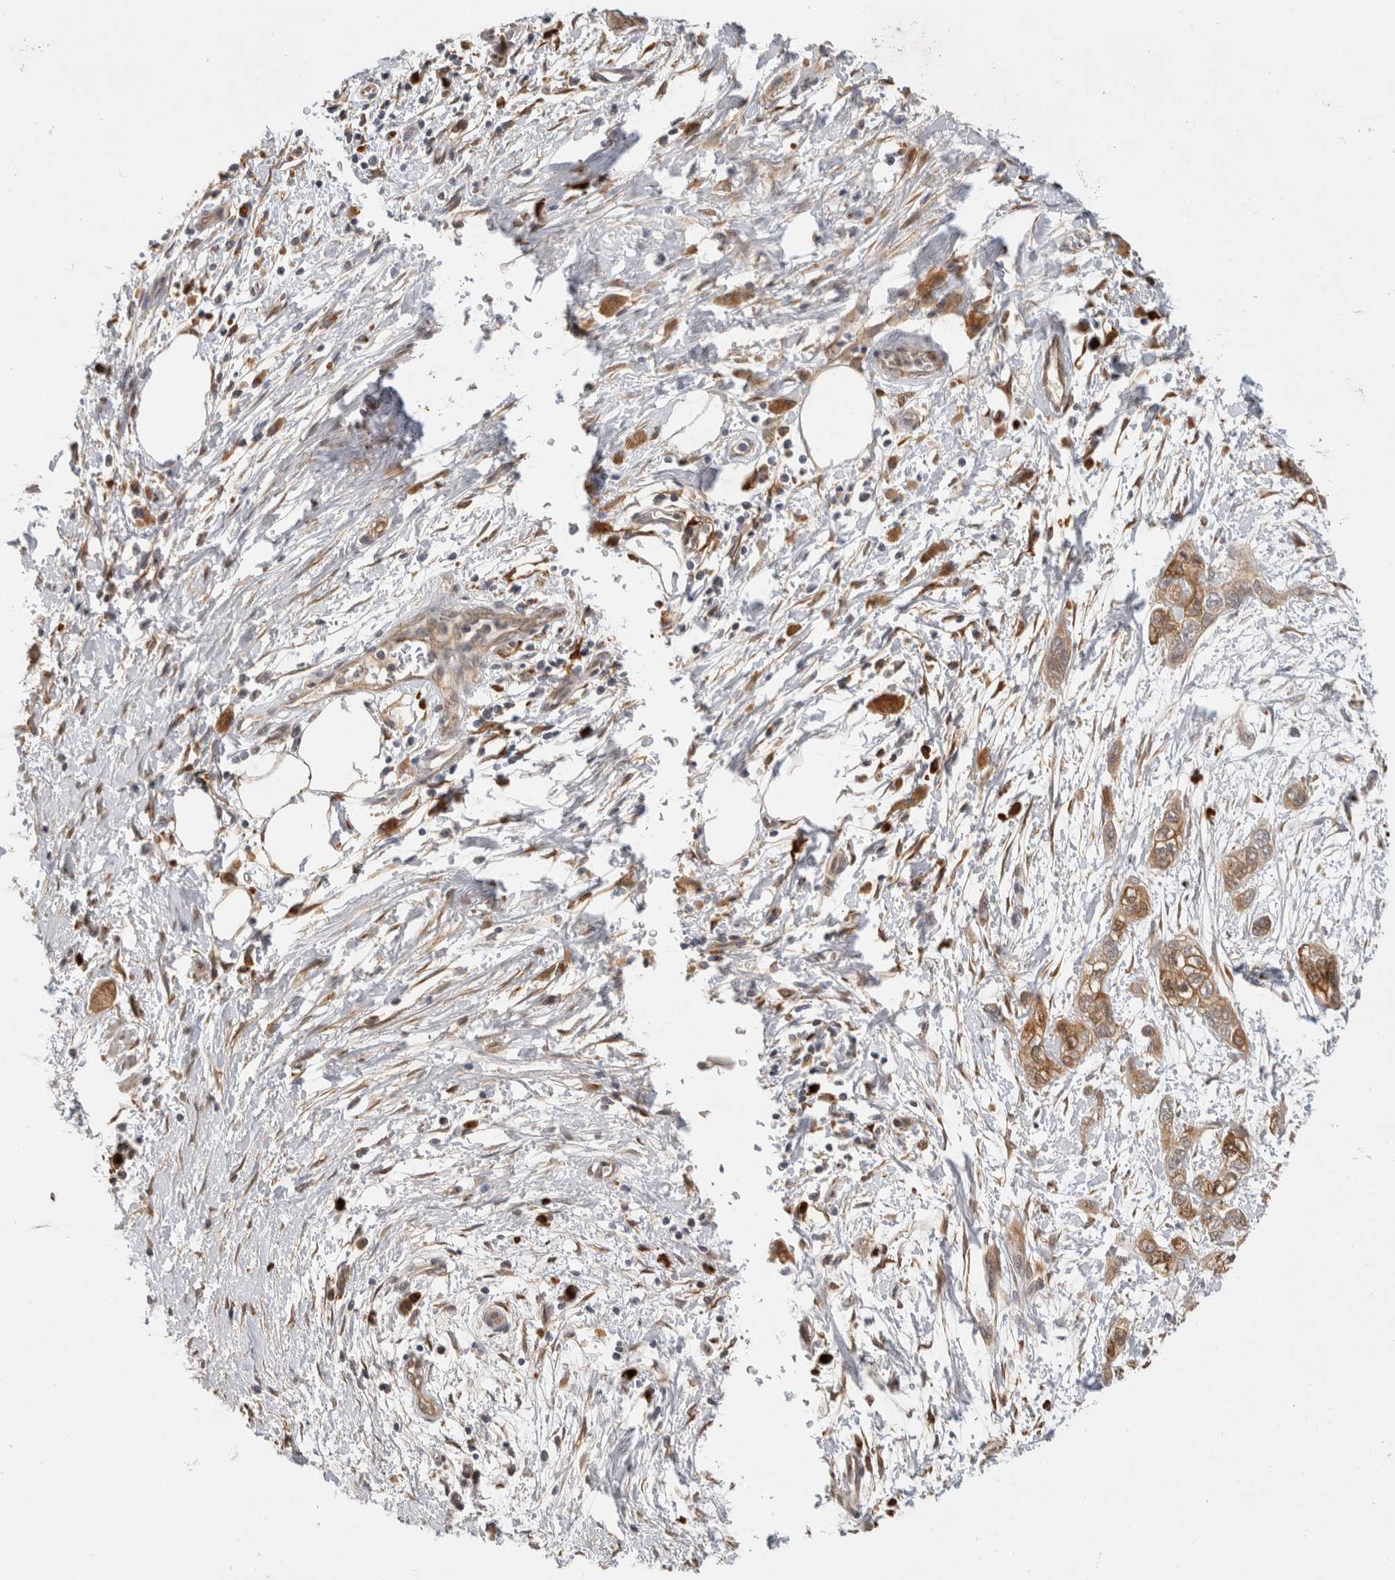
{"staining": {"intensity": "moderate", "quantity": ">75%", "location": "cytoplasmic/membranous"}, "tissue": "pancreatic cancer", "cell_type": "Tumor cells", "image_type": "cancer", "snomed": [{"axis": "morphology", "description": "Adenocarcinoma, NOS"}, {"axis": "topography", "description": "Pancreas"}], "caption": "Protein staining of pancreatic cancer tissue displays moderate cytoplasmic/membranous staining in approximately >75% of tumor cells. (Brightfield microscopy of DAB IHC at high magnification).", "gene": "APOL2", "patient": {"sex": "male", "age": 74}}